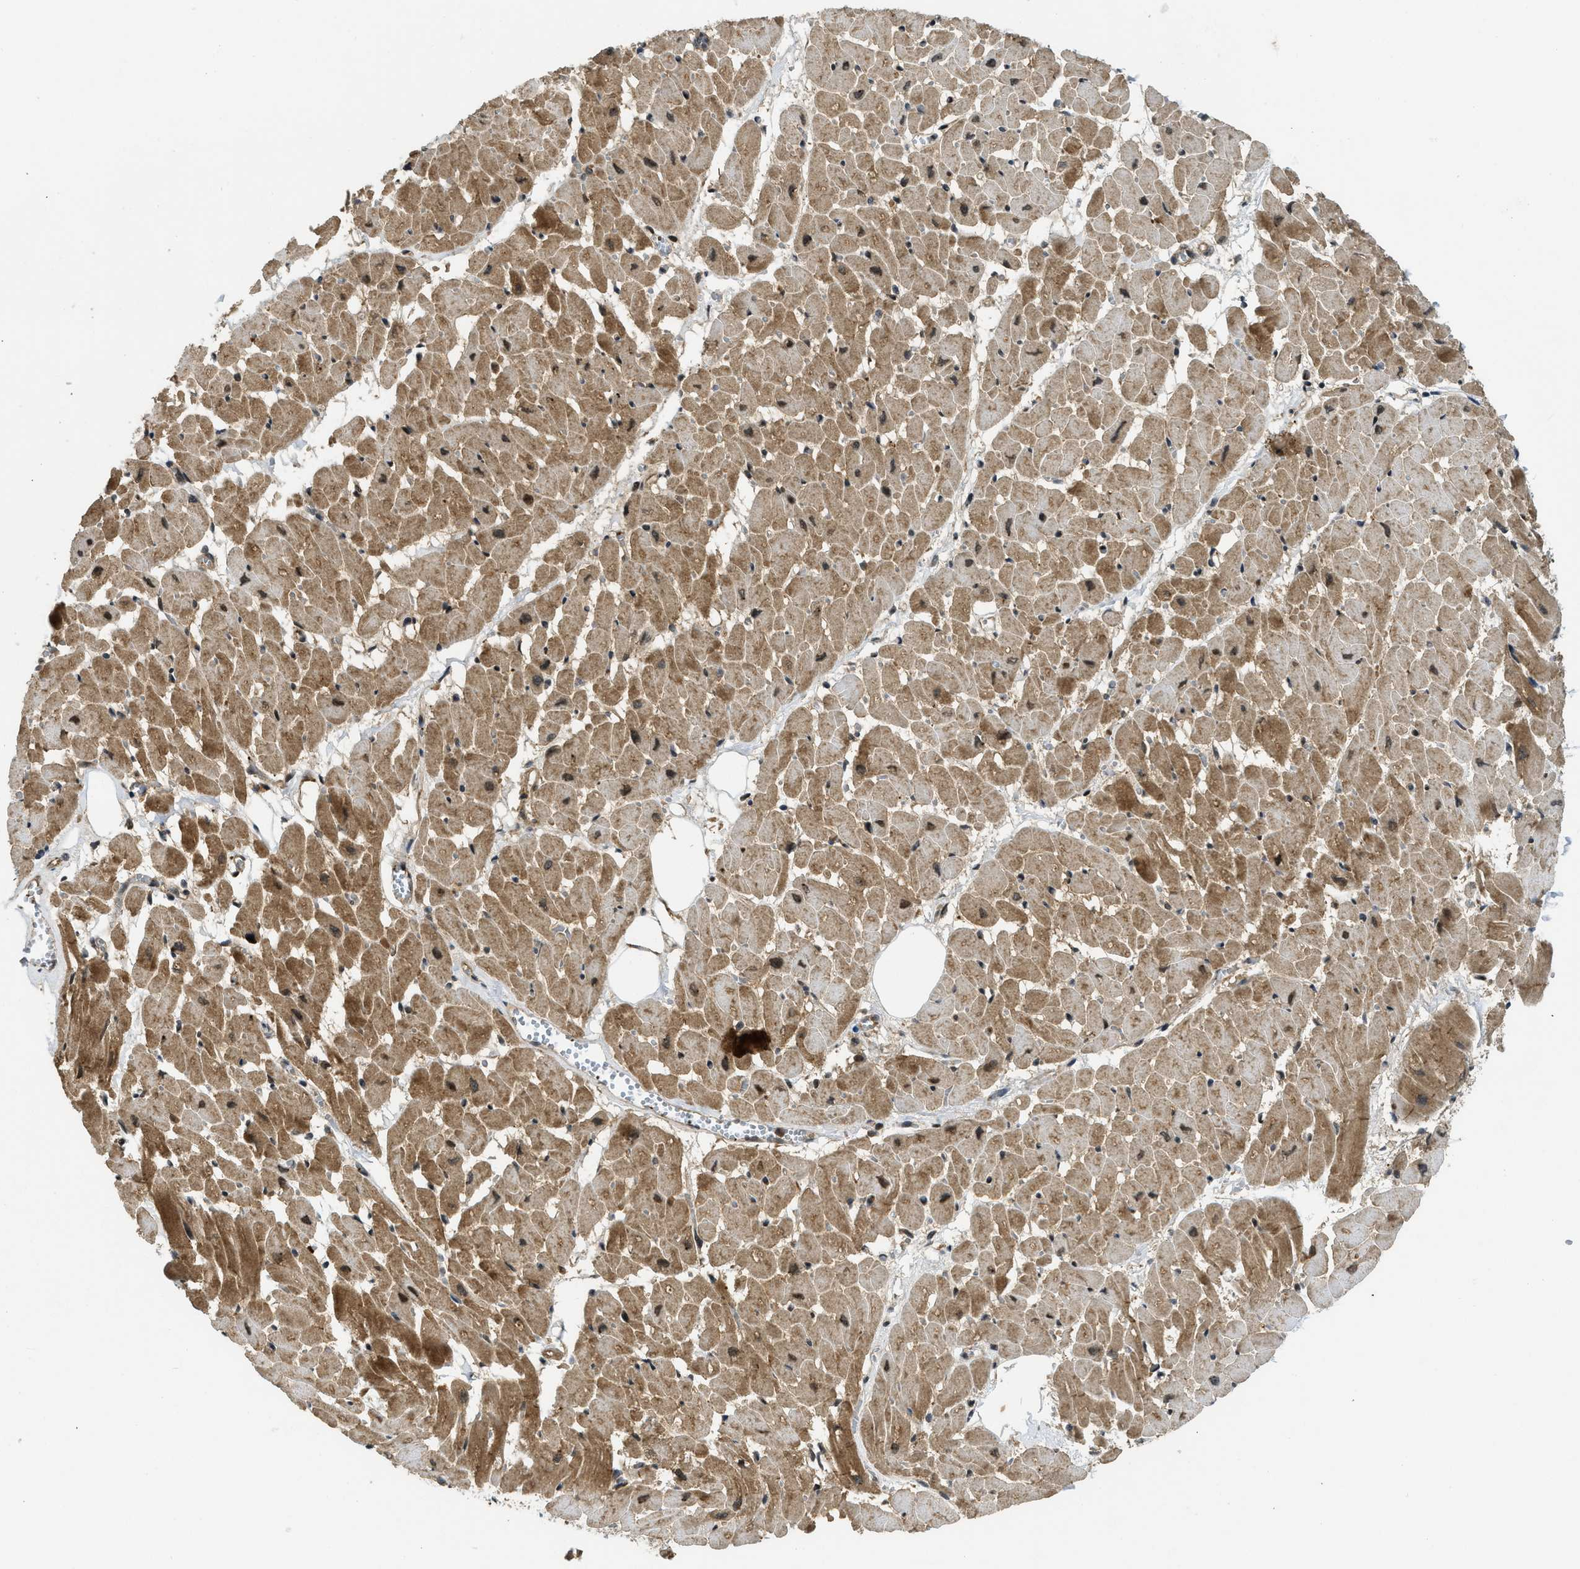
{"staining": {"intensity": "moderate", "quantity": ">75%", "location": "cytoplasmic/membranous,nuclear"}, "tissue": "heart muscle", "cell_type": "Cardiomyocytes", "image_type": "normal", "snomed": [{"axis": "morphology", "description": "Normal tissue, NOS"}, {"axis": "topography", "description": "Heart"}], "caption": "A medium amount of moderate cytoplasmic/membranous,nuclear staining is appreciated in approximately >75% of cardiomyocytes in normal heart muscle.", "gene": "DNAJC28", "patient": {"sex": "female", "age": 19}}